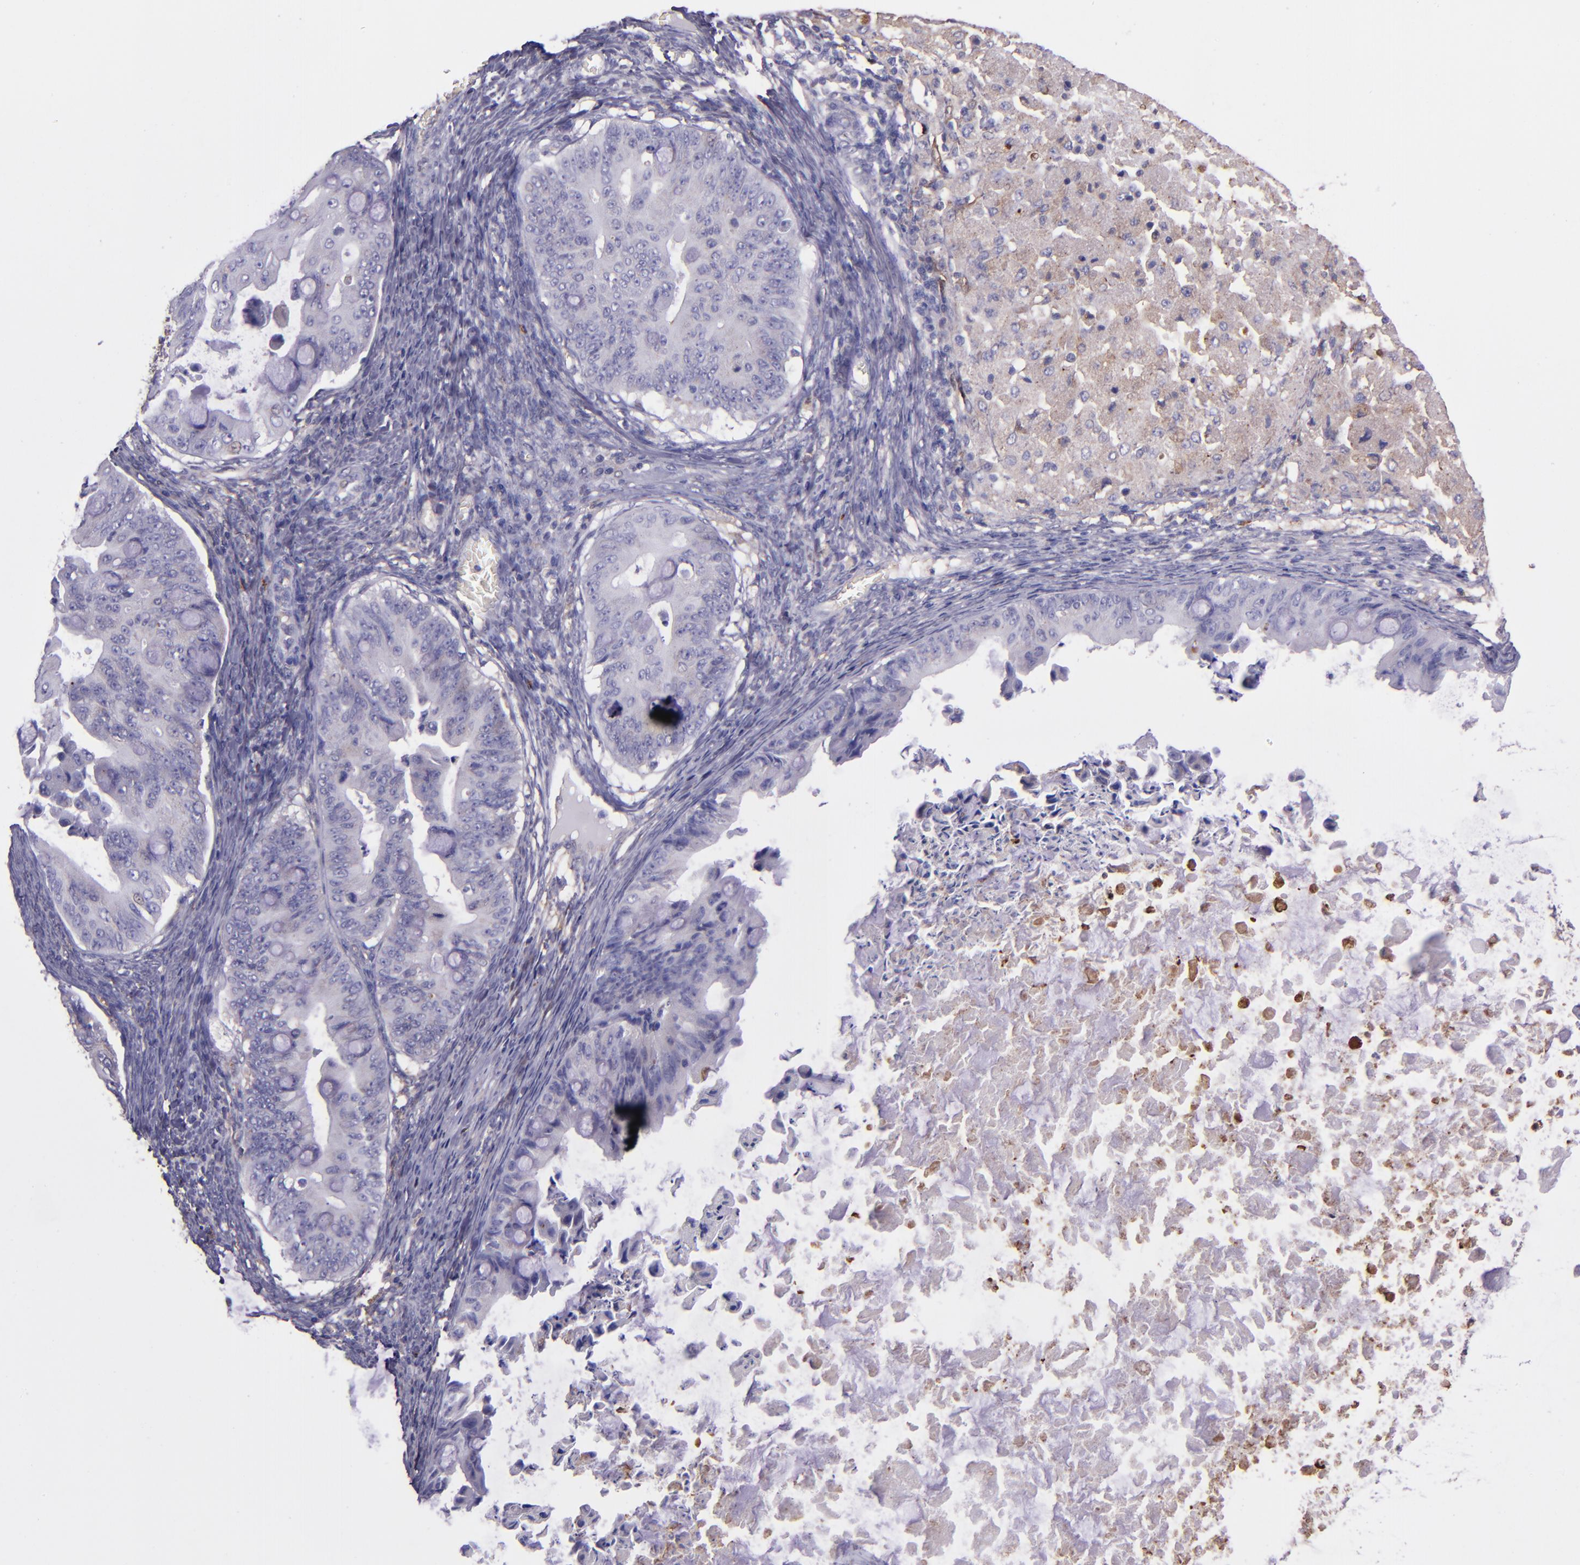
{"staining": {"intensity": "weak", "quantity": "<25%", "location": "cytoplasmic/membranous"}, "tissue": "ovarian cancer", "cell_type": "Tumor cells", "image_type": "cancer", "snomed": [{"axis": "morphology", "description": "Cystadenocarcinoma, mucinous, NOS"}, {"axis": "topography", "description": "Ovary"}], "caption": "Human mucinous cystadenocarcinoma (ovarian) stained for a protein using immunohistochemistry (IHC) demonstrates no staining in tumor cells.", "gene": "WASHC1", "patient": {"sex": "female", "age": 37}}